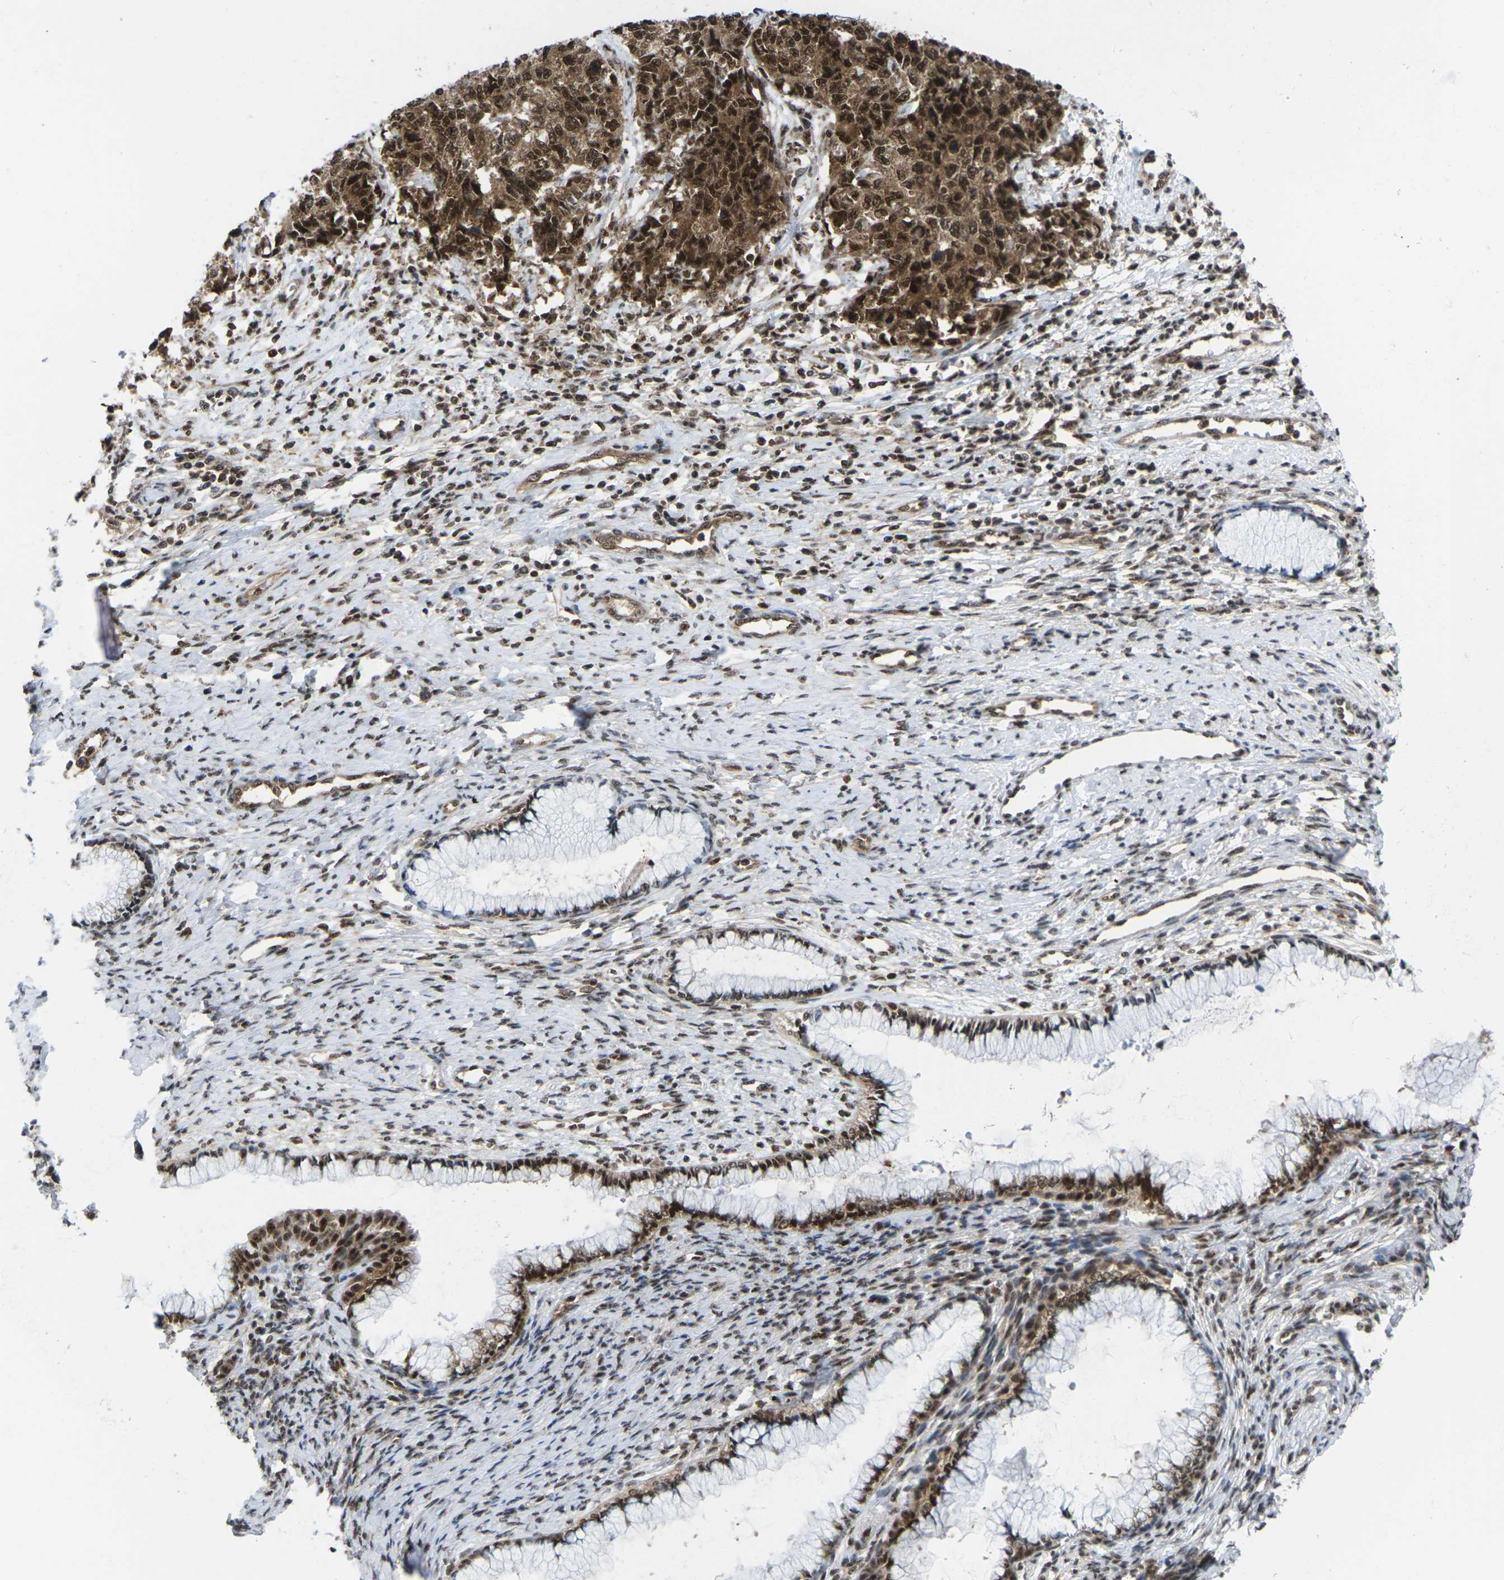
{"staining": {"intensity": "strong", "quantity": ">75%", "location": "cytoplasmic/membranous,nuclear"}, "tissue": "cervical cancer", "cell_type": "Tumor cells", "image_type": "cancer", "snomed": [{"axis": "morphology", "description": "Squamous cell carcinoma, NOS"}, {"axis": "topography", "description": "Cervix"}], "caption": "A high-resolution image shows immunohistochemistry staining of cervical cancer (squamous cell carcinoma), which displays strong cytoplasmic/membranous and nuclear expression in approximately >75% of tumor cells.", "gene": "MAGOH", "patient": {"sex": "female", "age": 63}}